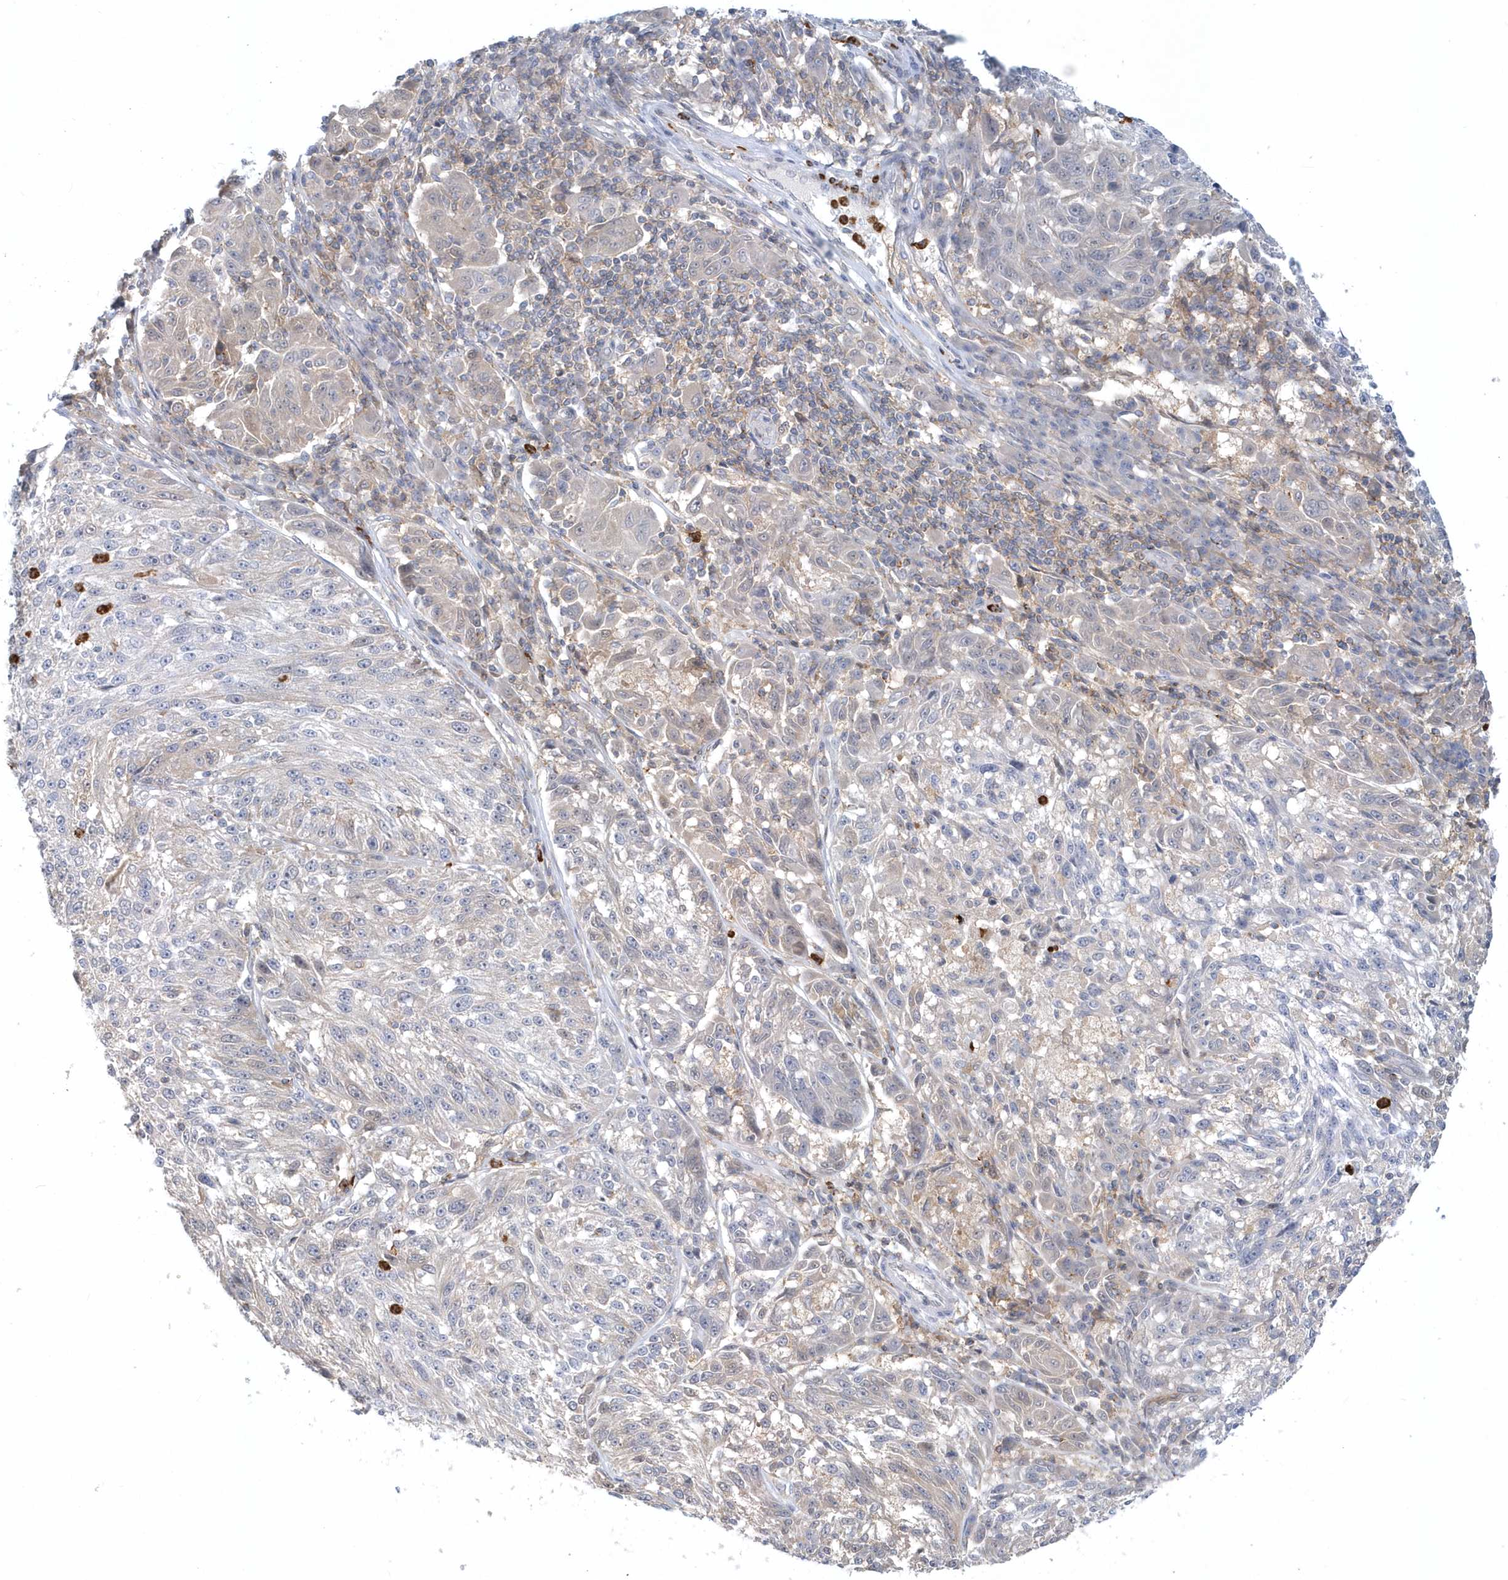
{"staining": {"intensity": "negative", "quantity": "none", "location": "none"}, "tissue": "melanoma", "cell_type": "Tumor cells", "image_type": "cancer", "snomed": [{"axis": "morphology", "description": "Malignant melanoma, NOS"}, {"axis": "topography", "description": "Skin"}], "caption": "Micrograph shows no protein staining in tumor cells of malignant melanoma tissue.", "gene": "RNF7", "patient": {"sex": "male", "age": 53}}